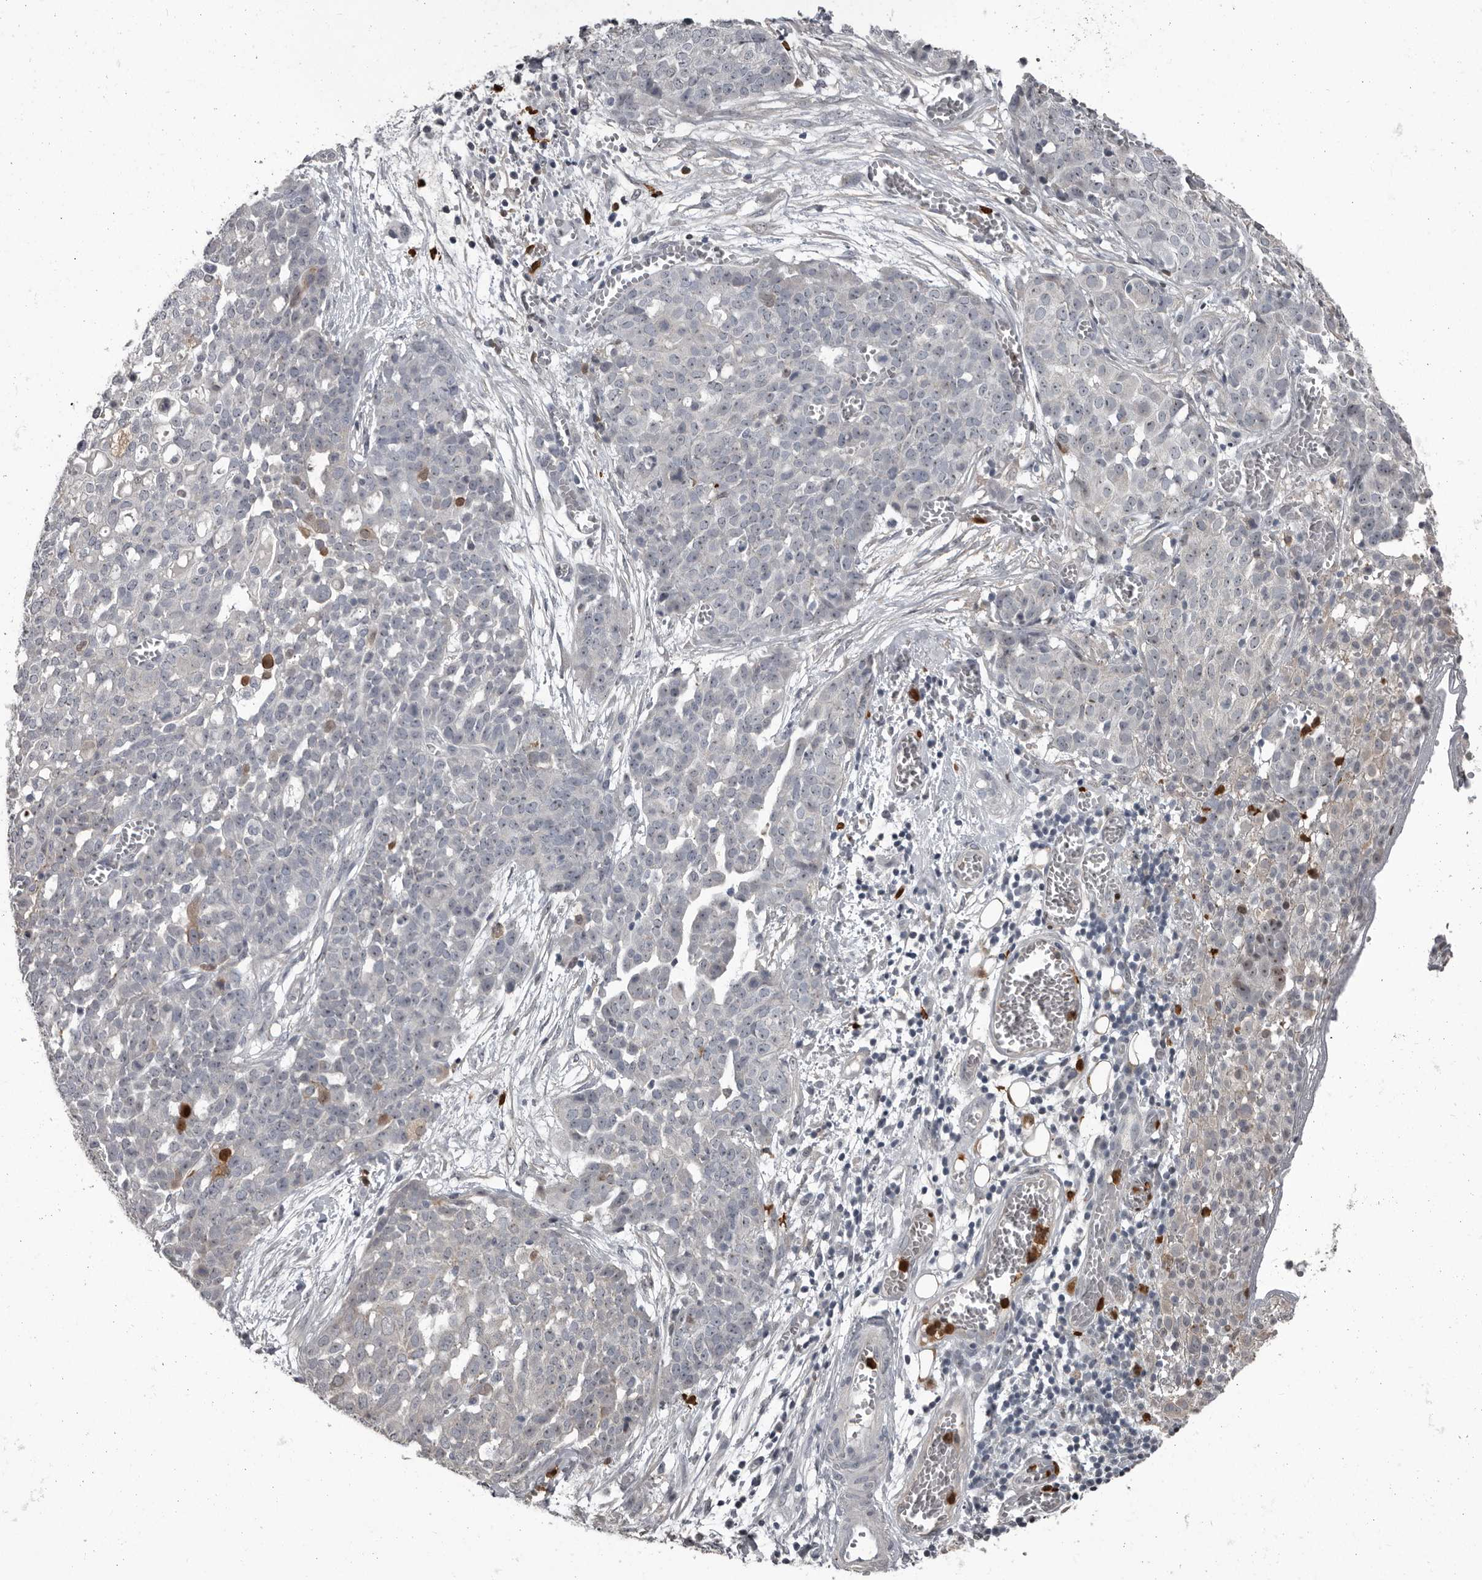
{"staining": {"intensity": "negative", "quantity": "none", "location": "none"}, "tissue": "ovarian cancer", "cell_type": "Tumor cells", "image_type": "cancer", "snomed": [{"axis": "morphology", "description": "Cystadenocarcinoma, serous, NOS"}, {"axis": "topography", "description": "Soft tissue"}, {"axis": "topography", "description": "Ovary"}], "caption": "Immunohistochemistry (IHC) histopathology image of neoplastic tissue: ovarian cancer stained with DAB displays no significant protein expression in tumor cells.", "gene": "GPR157", "patient": {"sex": "female", "age": 57}}